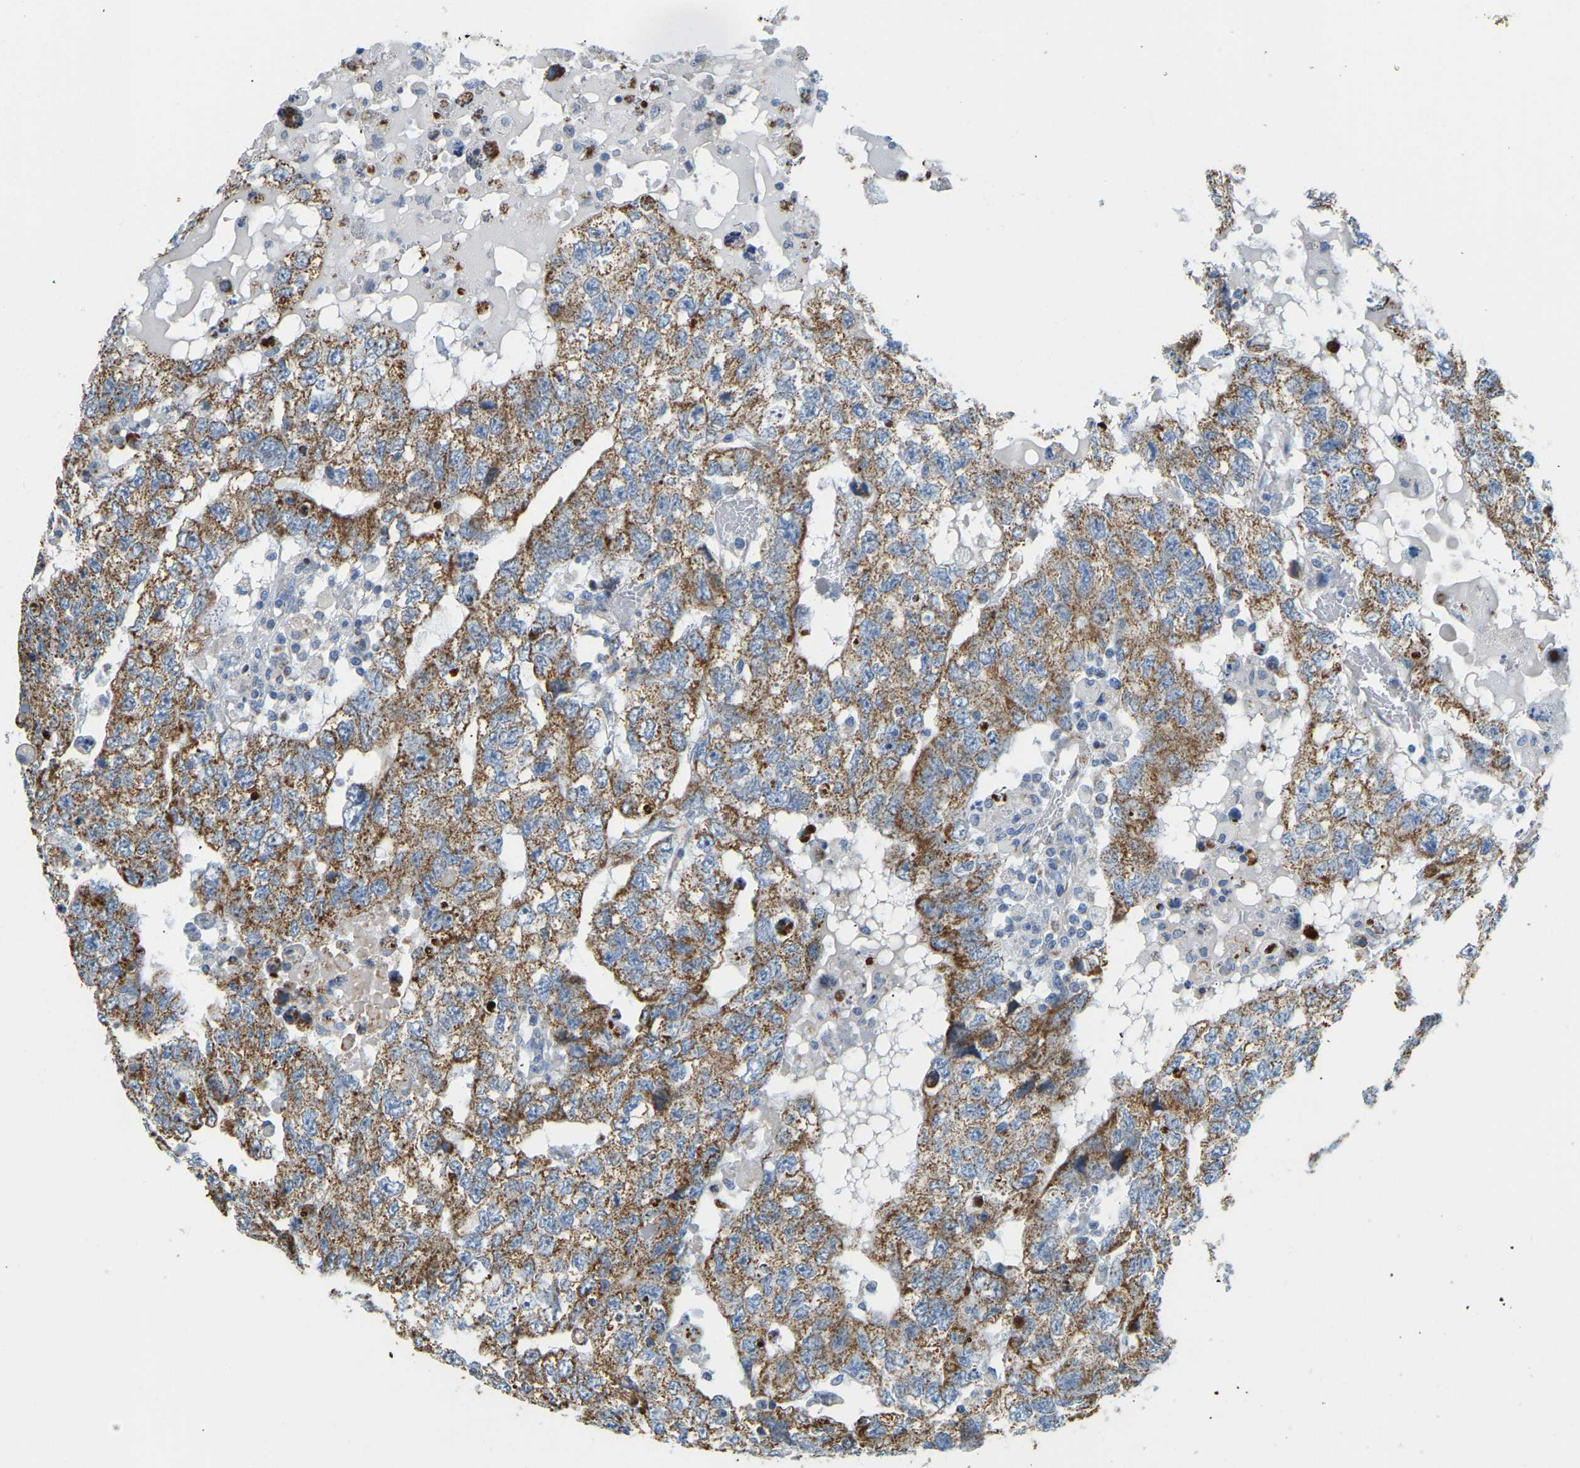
{"staining": {"intensity": "moderate", "quantity": ">75%", "location": "cytoplasmic/membranous"}, "tissue": "testis cancer", "cell_type": "Tumor cells", "image_type": "cancer", "snomed": [{"axis": "morphology", "description": "Carcinoma, Embryonal, NOS"}, {"axis": "topography", "description": "Testis"}], "caption": "Testis embryonal carcinoma was stained to show a protein in brown. There is medium levels of moderate cytoplasmic/membranous staining in approximately >75% of tumor cells.", "gene": "GDA", "patient": {"sex": "male", "age": 36}}